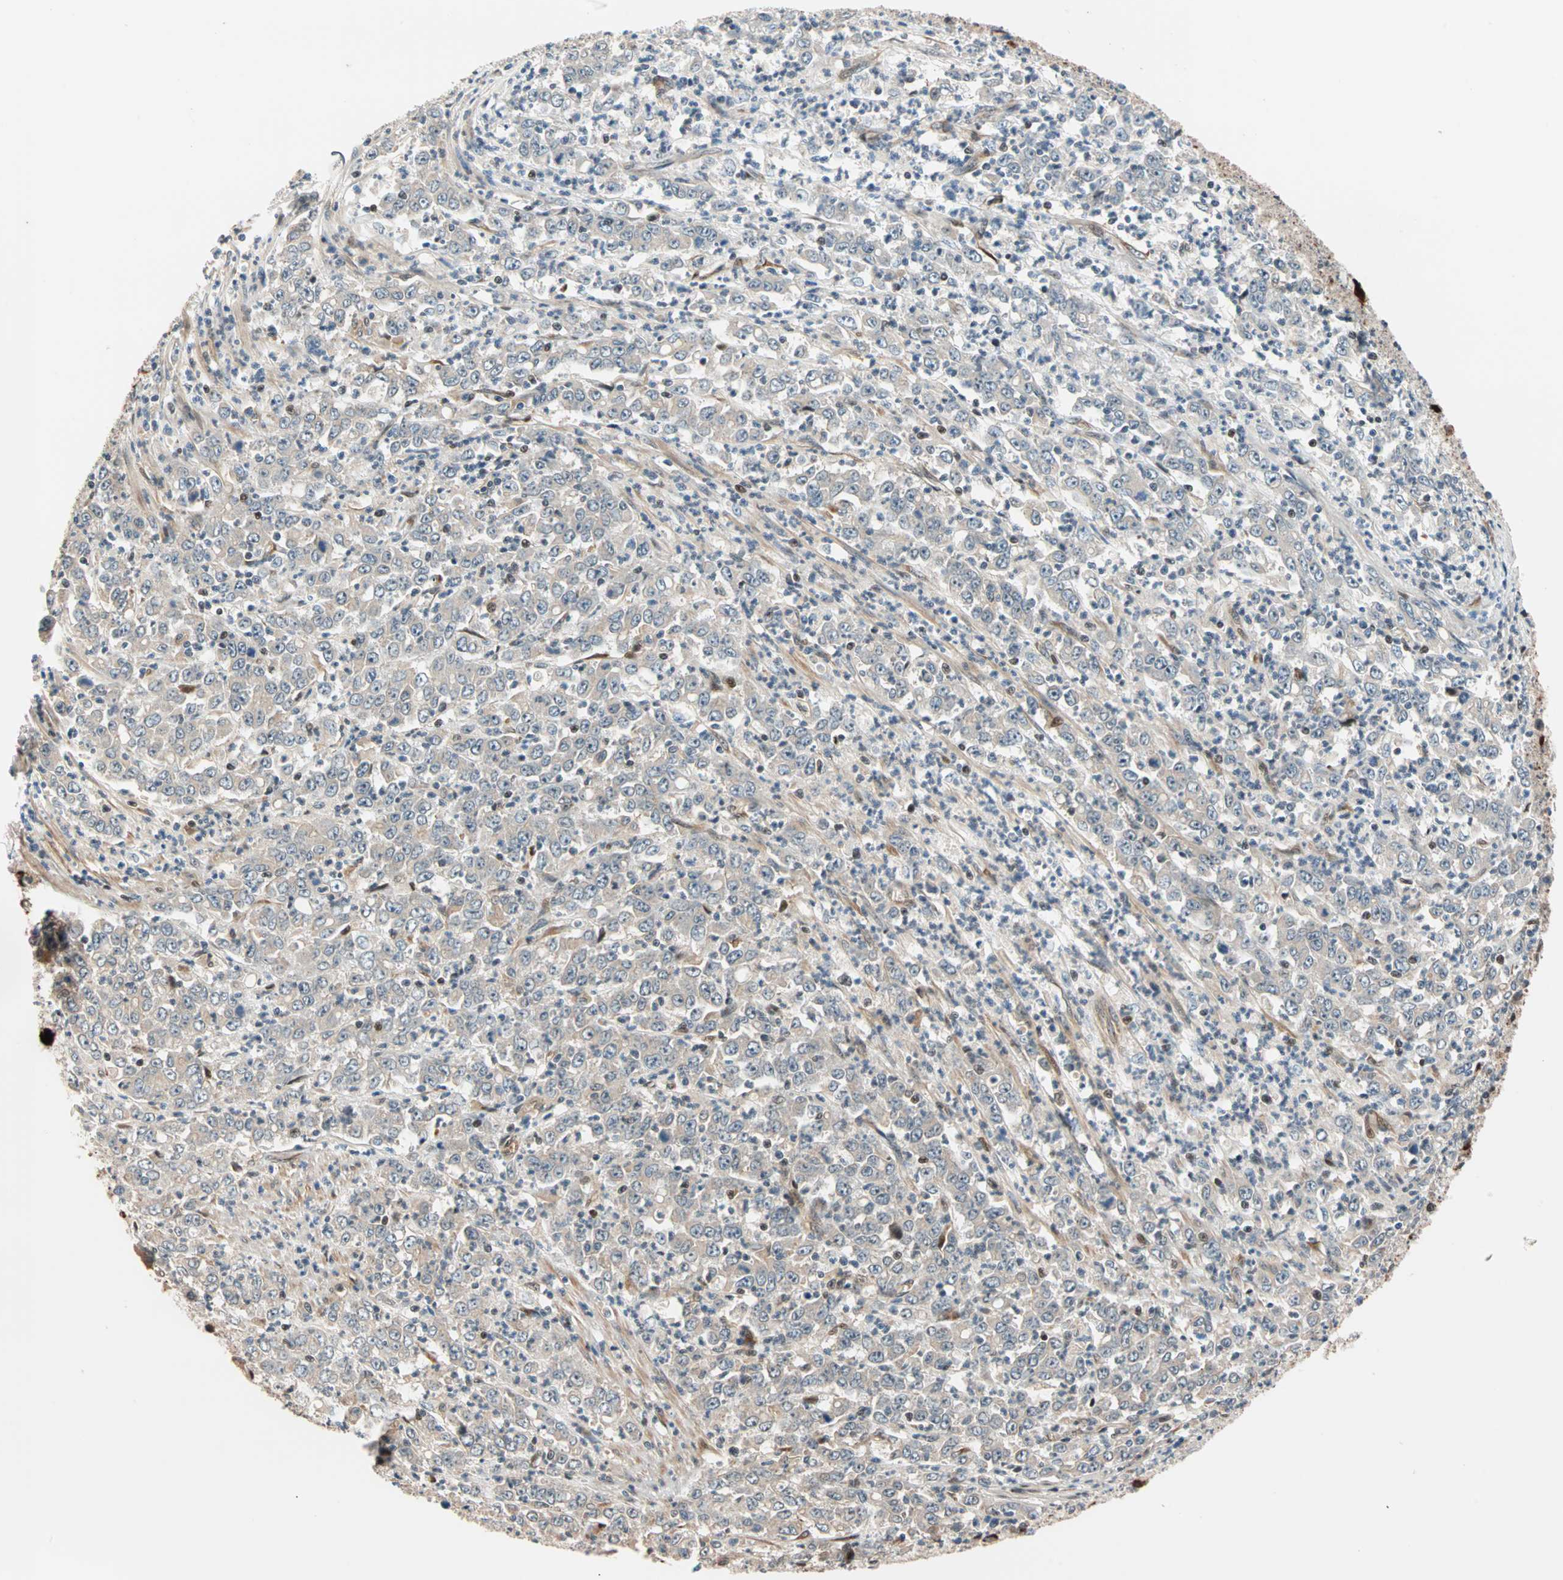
{"staining": {"intensity": "weak", "quantity": ">75%", "location": "cytoplasmic/membranous"}, "tissue": "stomach cancer", "cell_type": "Tumor cells", "image_type": "cancer", "snomed": [{"axis": "morphology", "description": "Adenocarcinoma, NOS"}, {"axis": "topography", "description": "Stomach, lower"}], "caption": "IHC photomicrograph of human stomach adenocarcinoma stained for a protein (brown), which demonstrates low levels of weak cytoplasmic/membranous expression in about >75% of tumor cells.", "gene": "HECW1", "patient": {"sex": "female", "age": 71}}